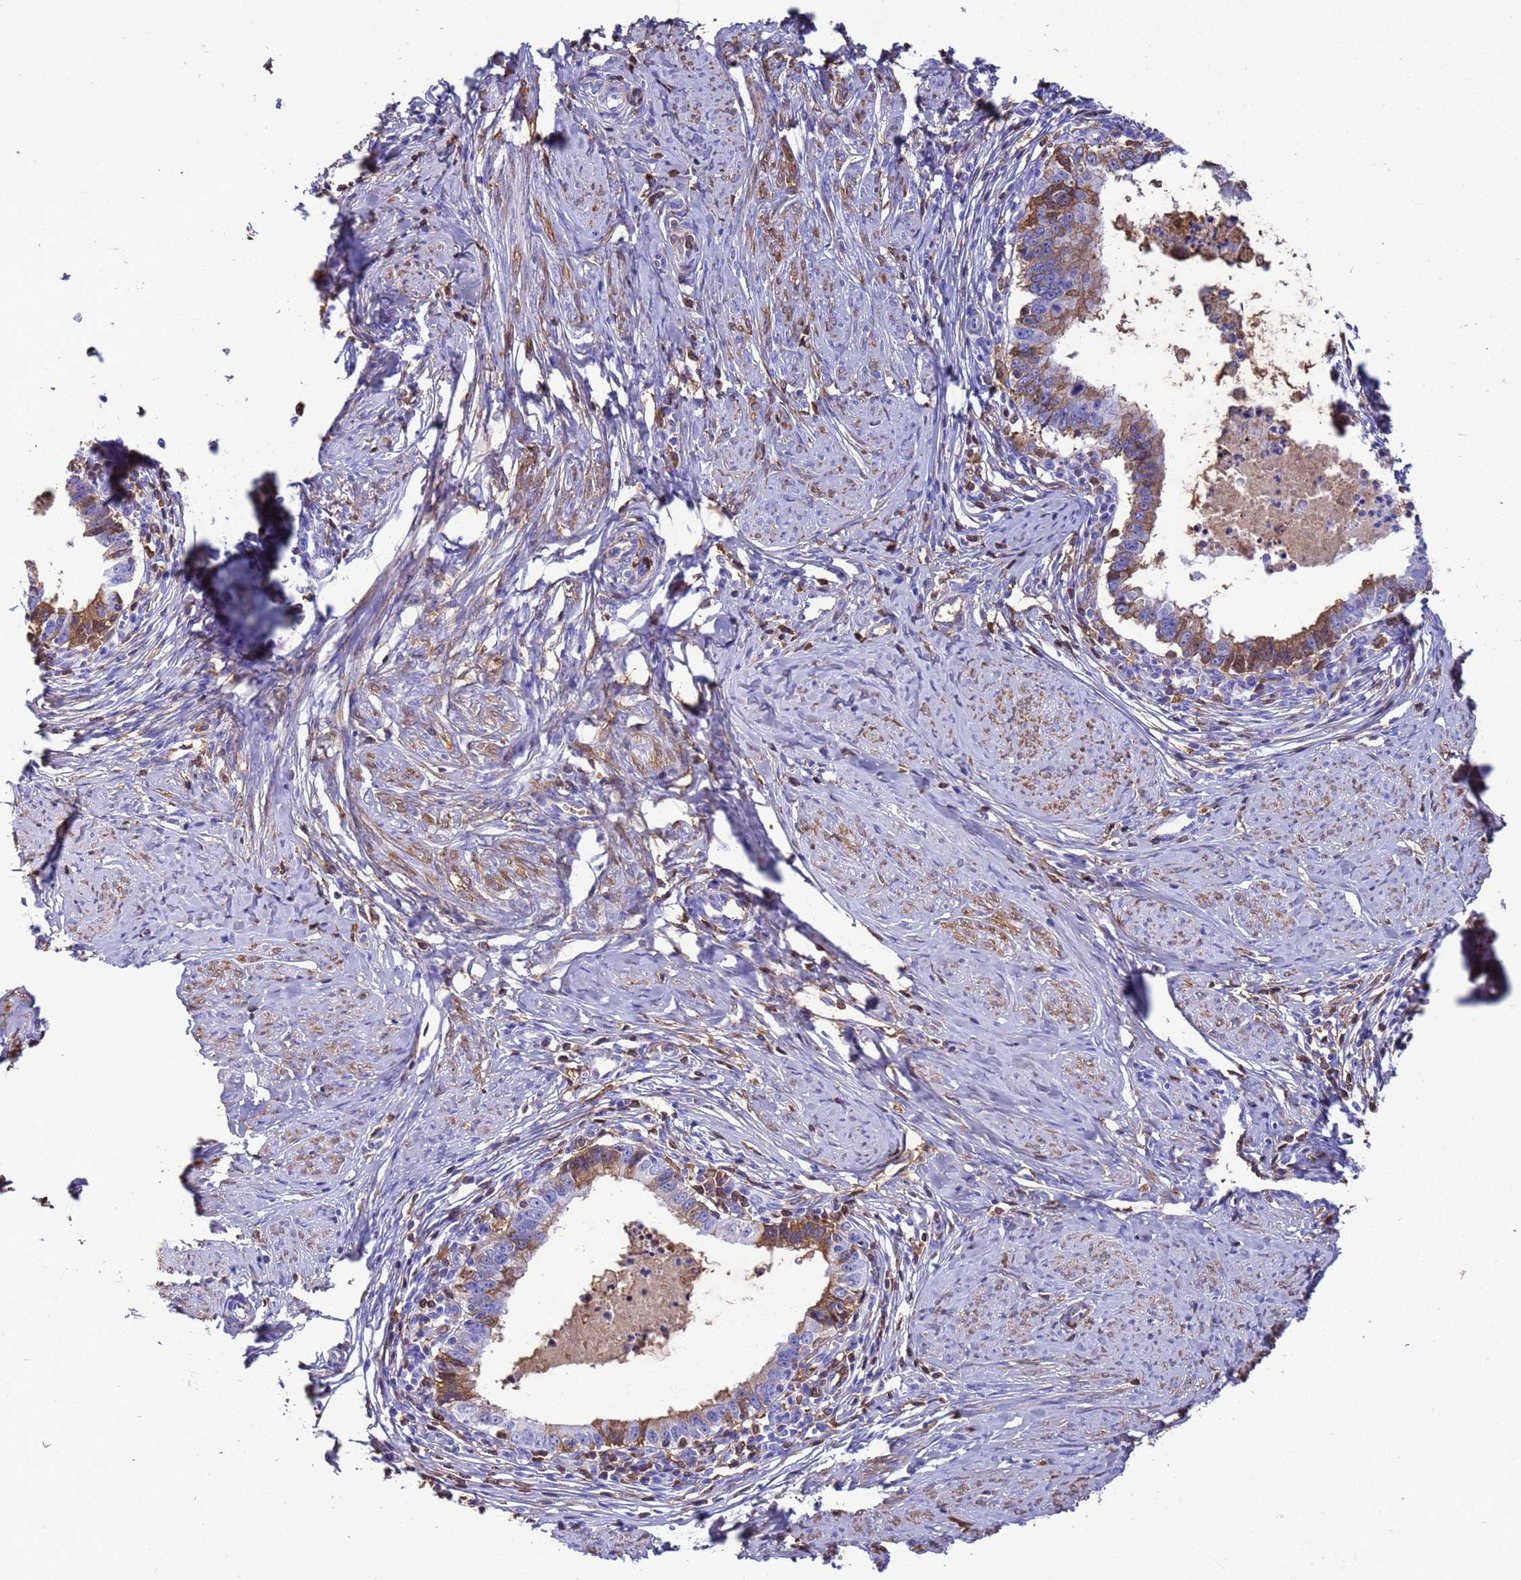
{"staining": {"intensity": "moderate", "quantity": "25%-75%", "location": "cytoplasmic/membranous"}, "tissue": "cervical cancer", "cell_type": "Tumor cells", "image_type": "cancer", "snomed": [{"axis": "morphology", "description": "Adenocarcinoma, NOS"}, {"axis": "topography", "description": "Cervix"}], "caption": "IHC of human cervical adenocarcinoma shows medium levels of moderate cytoplasmic/membranous expression in approximately 25%-75% of tumor cells.", "gene": "H1-7", "patient": {"sex": "female", "age": 36}}